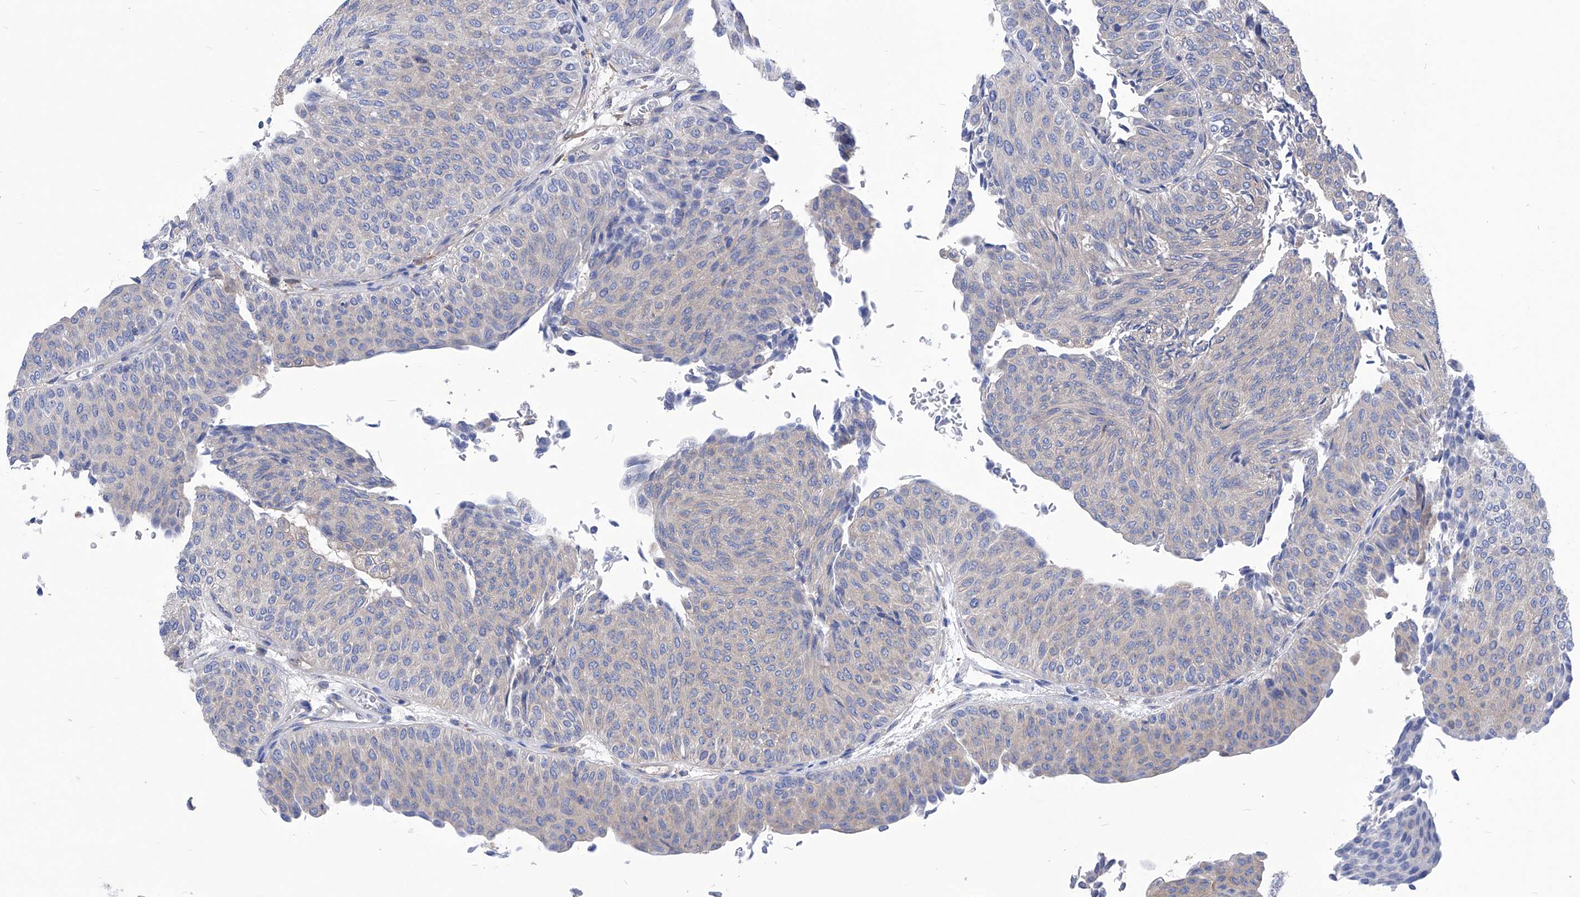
{"staining": {"intensity": "negative", "quantity": "none", "location": "none"}, "tissue": "urothelial cancer", "cell_type": "Tumor cells", "image_type": "cancer", "snomed": [{"axis": "morphology", "description": "Urothelial carcinoma, Low grade"}, {"axis": "topography", "description": "Urinary bladder"}], "caption": "DAB (3,3'-diaminobenzidine) immunohistochemical staining of low-grade urothelial carcinoma reveals no significant expression in tumor cells.", "gene": "XPNPEP1", "patient": {"sex": "male", "age": 78}}